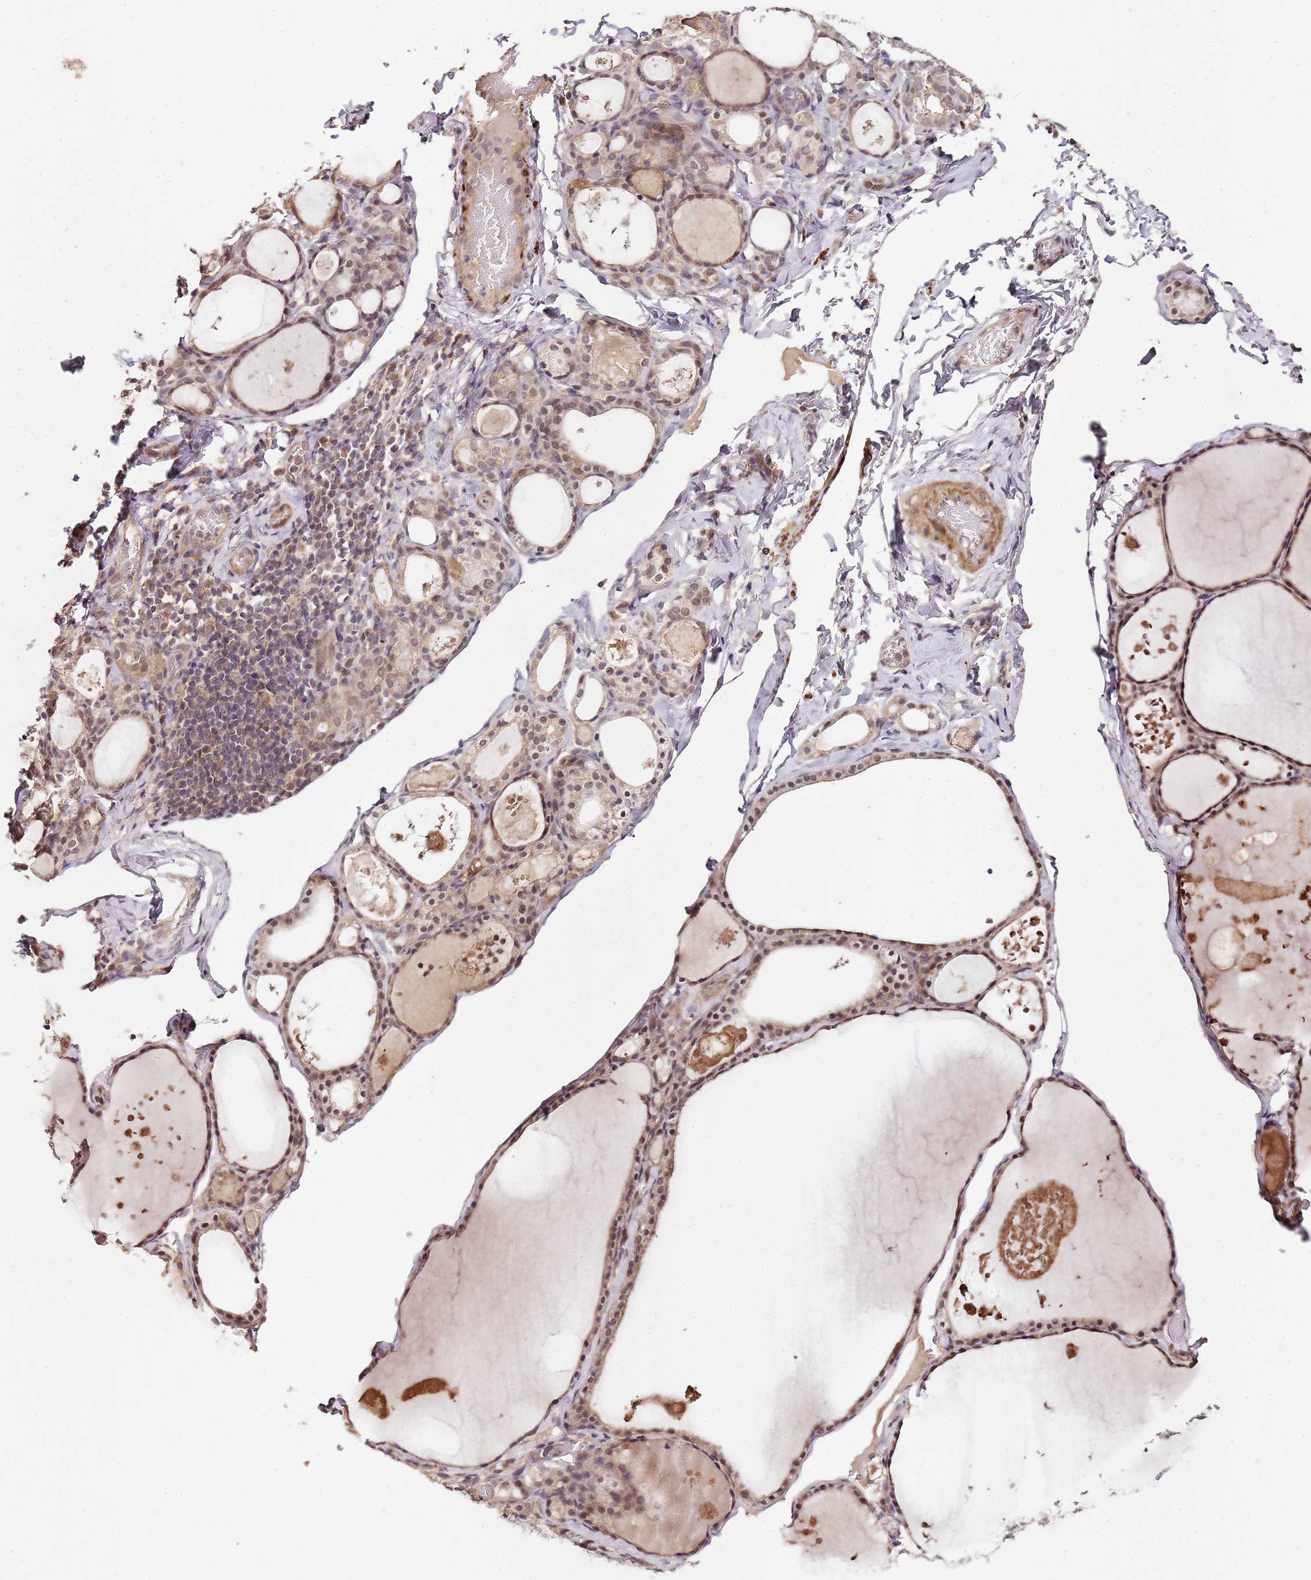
{"staining": {"intensity": "moderate", "quantity": ">75%", "location": "cytoplasmic/membranous,nuclear"}, "tissue": "thyroid gland", "cell_type": "Glandular cells", "image_type": "normal", "snomed": [{"axis": "morphology", "description": "Normal tissue, NOS"}, {"axis": "topography", "description": "Thyroid gland"}], "caption": "Immunohistochemical staining of benign thyroid gland exhibits >75% levels of moderate cytoplasmic/membranous,nuclear protein expression in about >75% of glandular cells. (DAB (3,3'-diaminobenzidine) IHC, brown staining for protein, blue staining for nuclei).", "gene": "LIN37", "patient": {"sex": "male", "age": 56}}